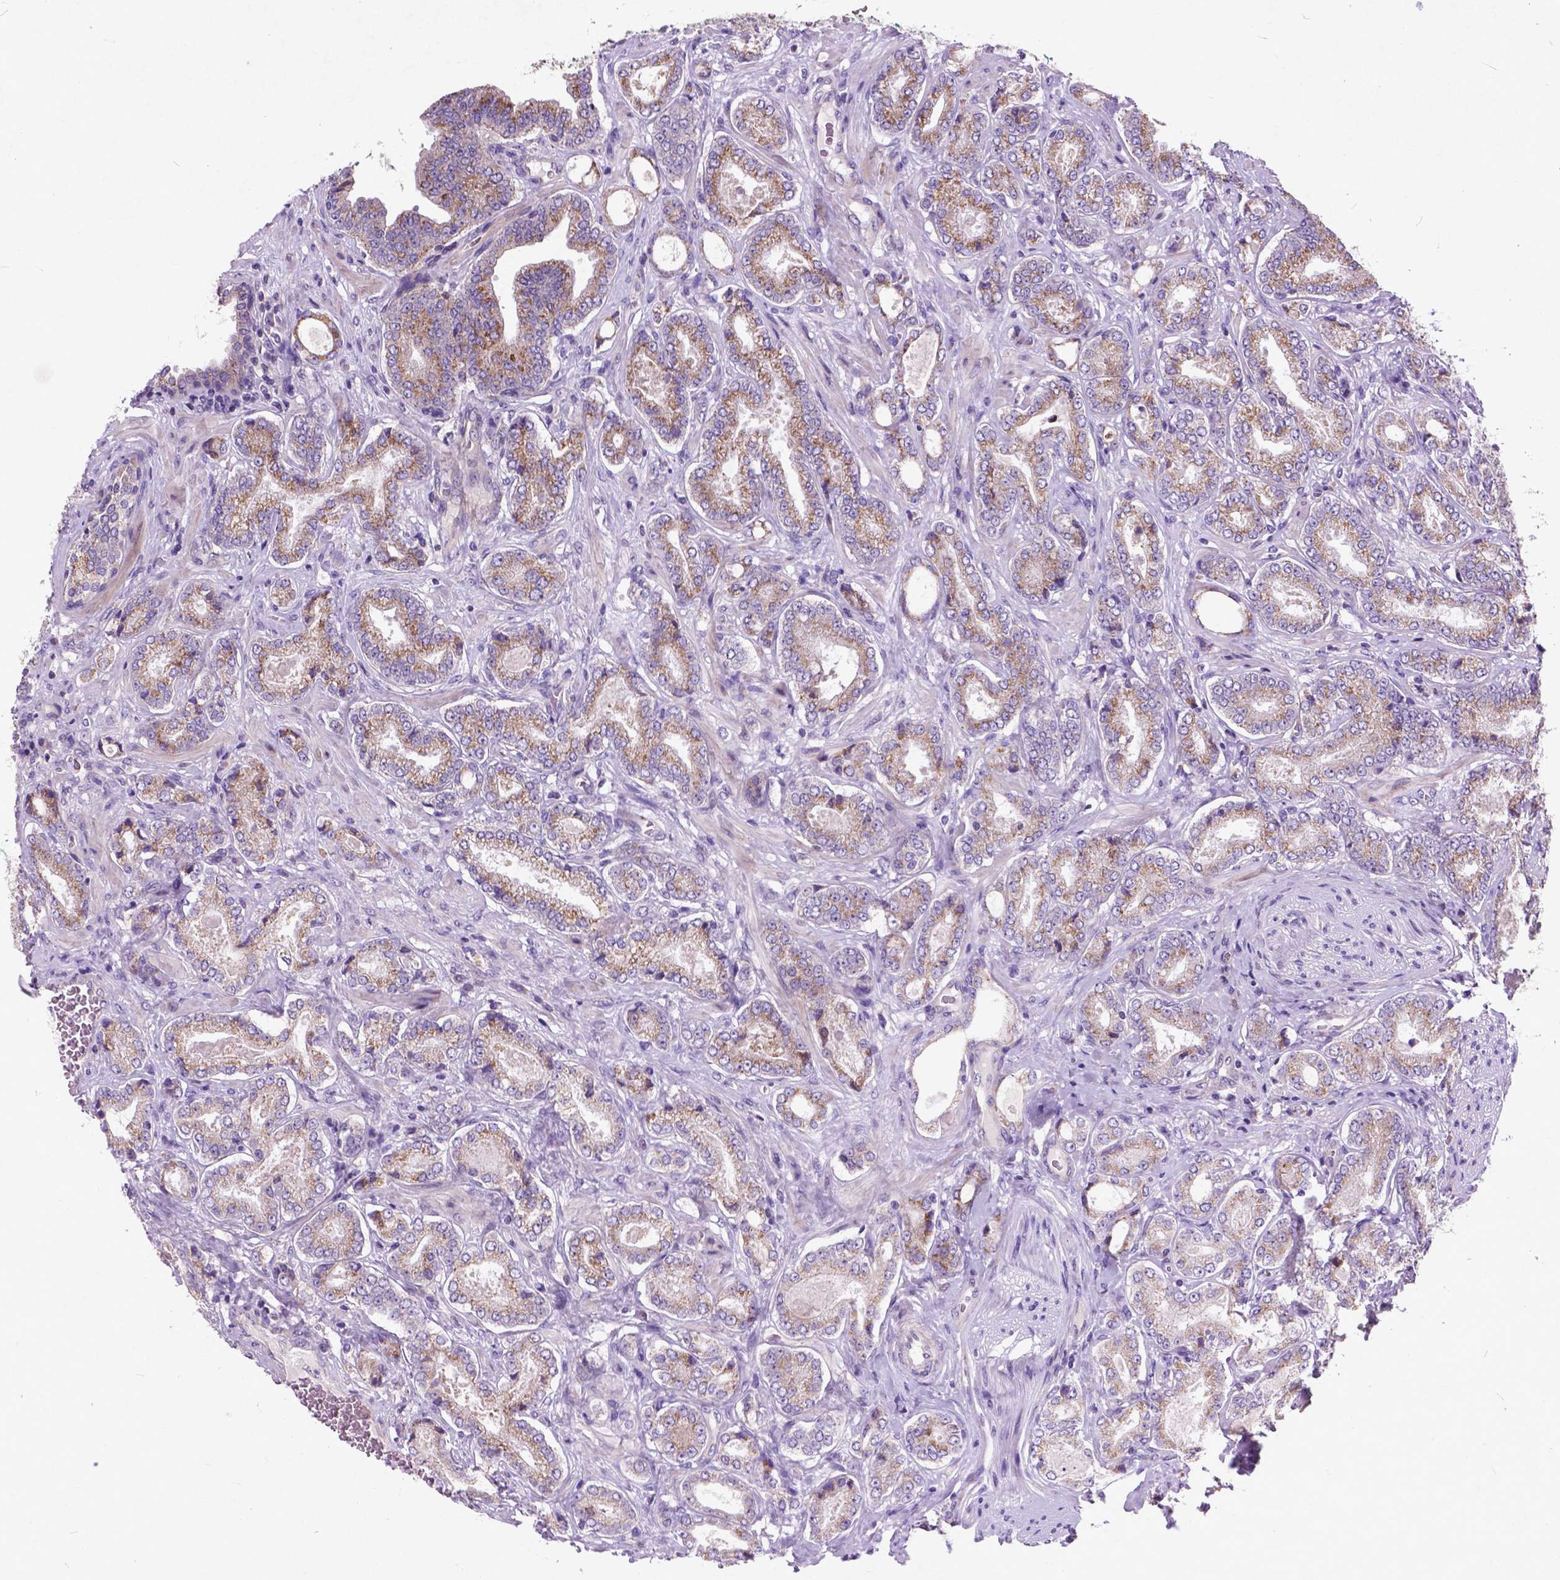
{"staining": {"intensity": "moderate", "quantity": ">75%", "location": "cytoplasmic/membranous"}, "tissue": "prostate cancer", "cell_type": "Tumor cells", "image_type": "cancer", "snomed": [{"axis": "morphology", "description": "Adenocarcinoma, NOS"}, {"axis": "topography", "description": "Prostate"}], "caption": "Prostate adenocarcinoma stained with a brown dye shows moderate cytoplasmic/membranous positive expression in approximately >75% of tumor cells.", "gene": "ATG4D", "patient": {"sex": "male", "age": 64}}